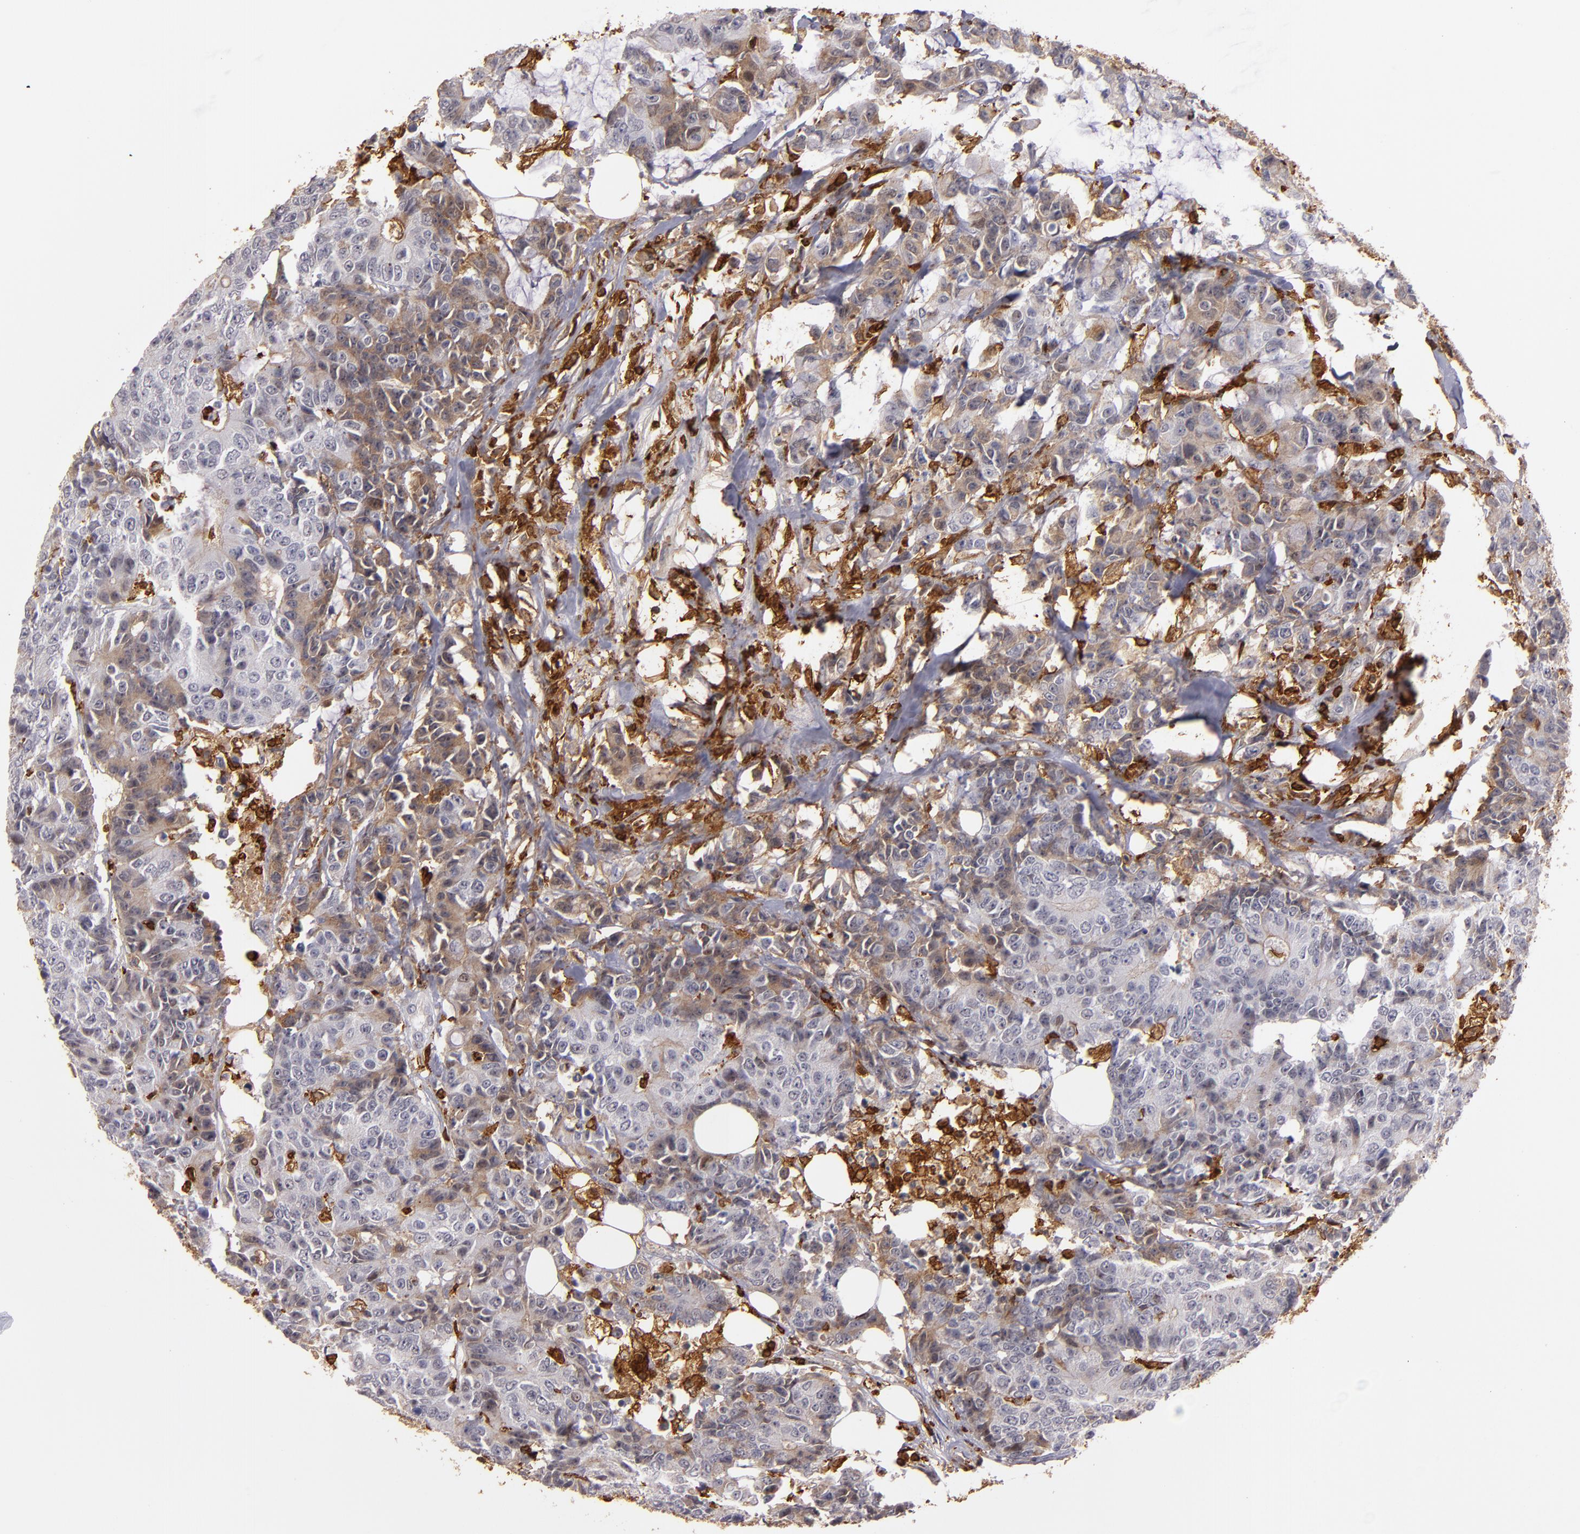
{"staining": {"intensity": "moderate", "quantity": "25%-75%", "location": "cytoplasmic/membranous"}, "tissue": "colorectal cancer", "cell_type": "Tumor cells", "image_type": "cancer", "snomed": [{"axis": "morphology", "description": "Adenocarcinoma, NOS"}, {"axis": "topography", "description": "Colon"}], "caption": "IHC of adenocarcinoma (colorectal) displays medium levels of moderate cytoplasmic/membranous expression in about 25%-75% of tumor cells. (DAB IHC, brown staining for protein, blue staining for nuclei).", "gene": "WAS", "patient": {"sex": "female", "age": 86}}